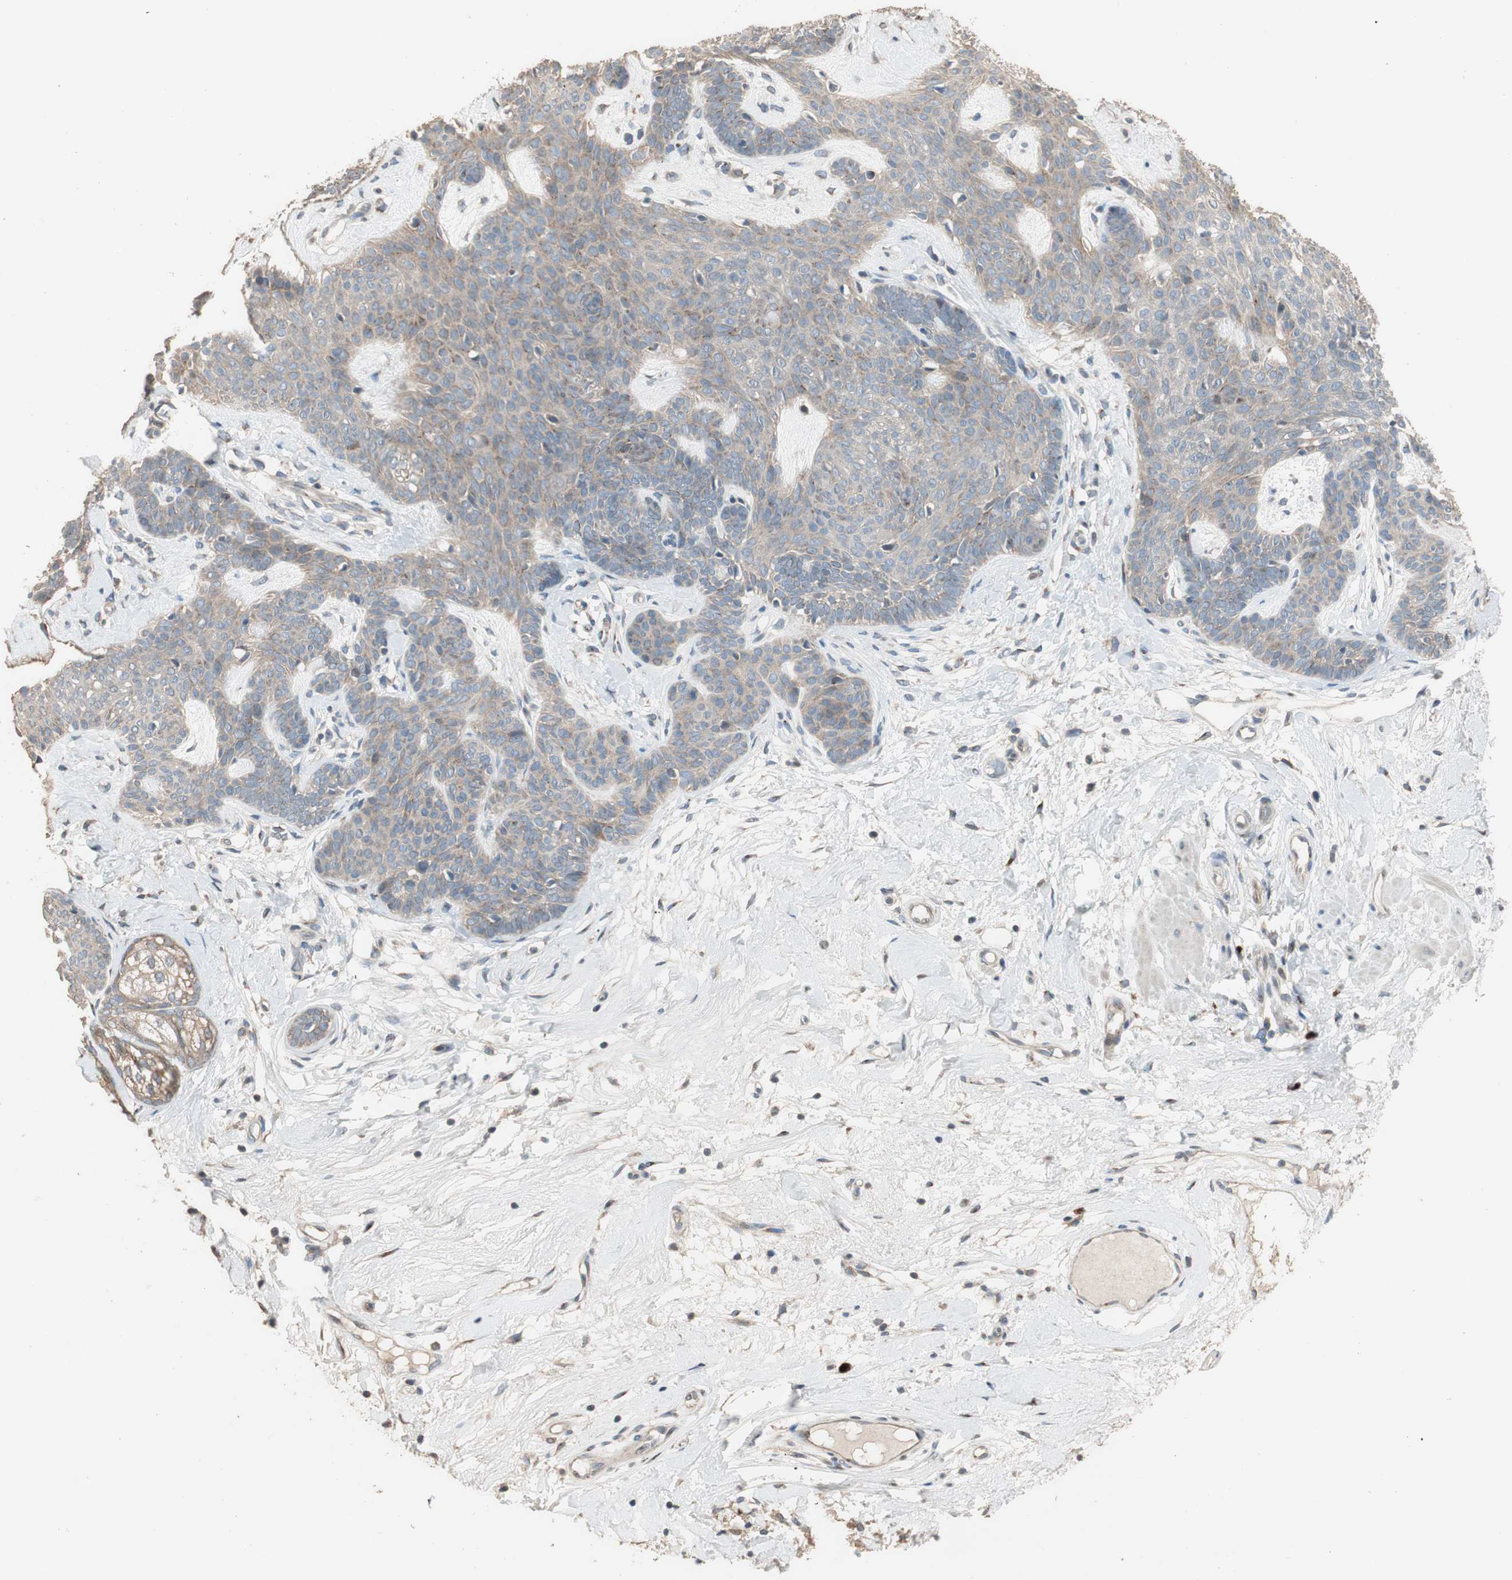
{"staining": {"intensity": "moderate", "quantity": ">75%", "location": "cytoplasmic/membranous"}, "tissue": "skin cancer", "cell_type": "Tumor cells", "image_type": "cancer", "snomed": [{"axis": "morphology", "description": "Developmental malformation"}, {"axis": "morphology", "description": "Basal cell carcinoma"}, {"axis": "topography", "description": "Skin"}], "caption": "Skin basal cell carcinoma stained for a protein shows moderate cytoplasmic/membranous positivity in tumor cells. (DAB IHC with brightfield microscopy, high magnification).", "gene": "RARRES1", "patient": {"sex": "female", "age": 62}}